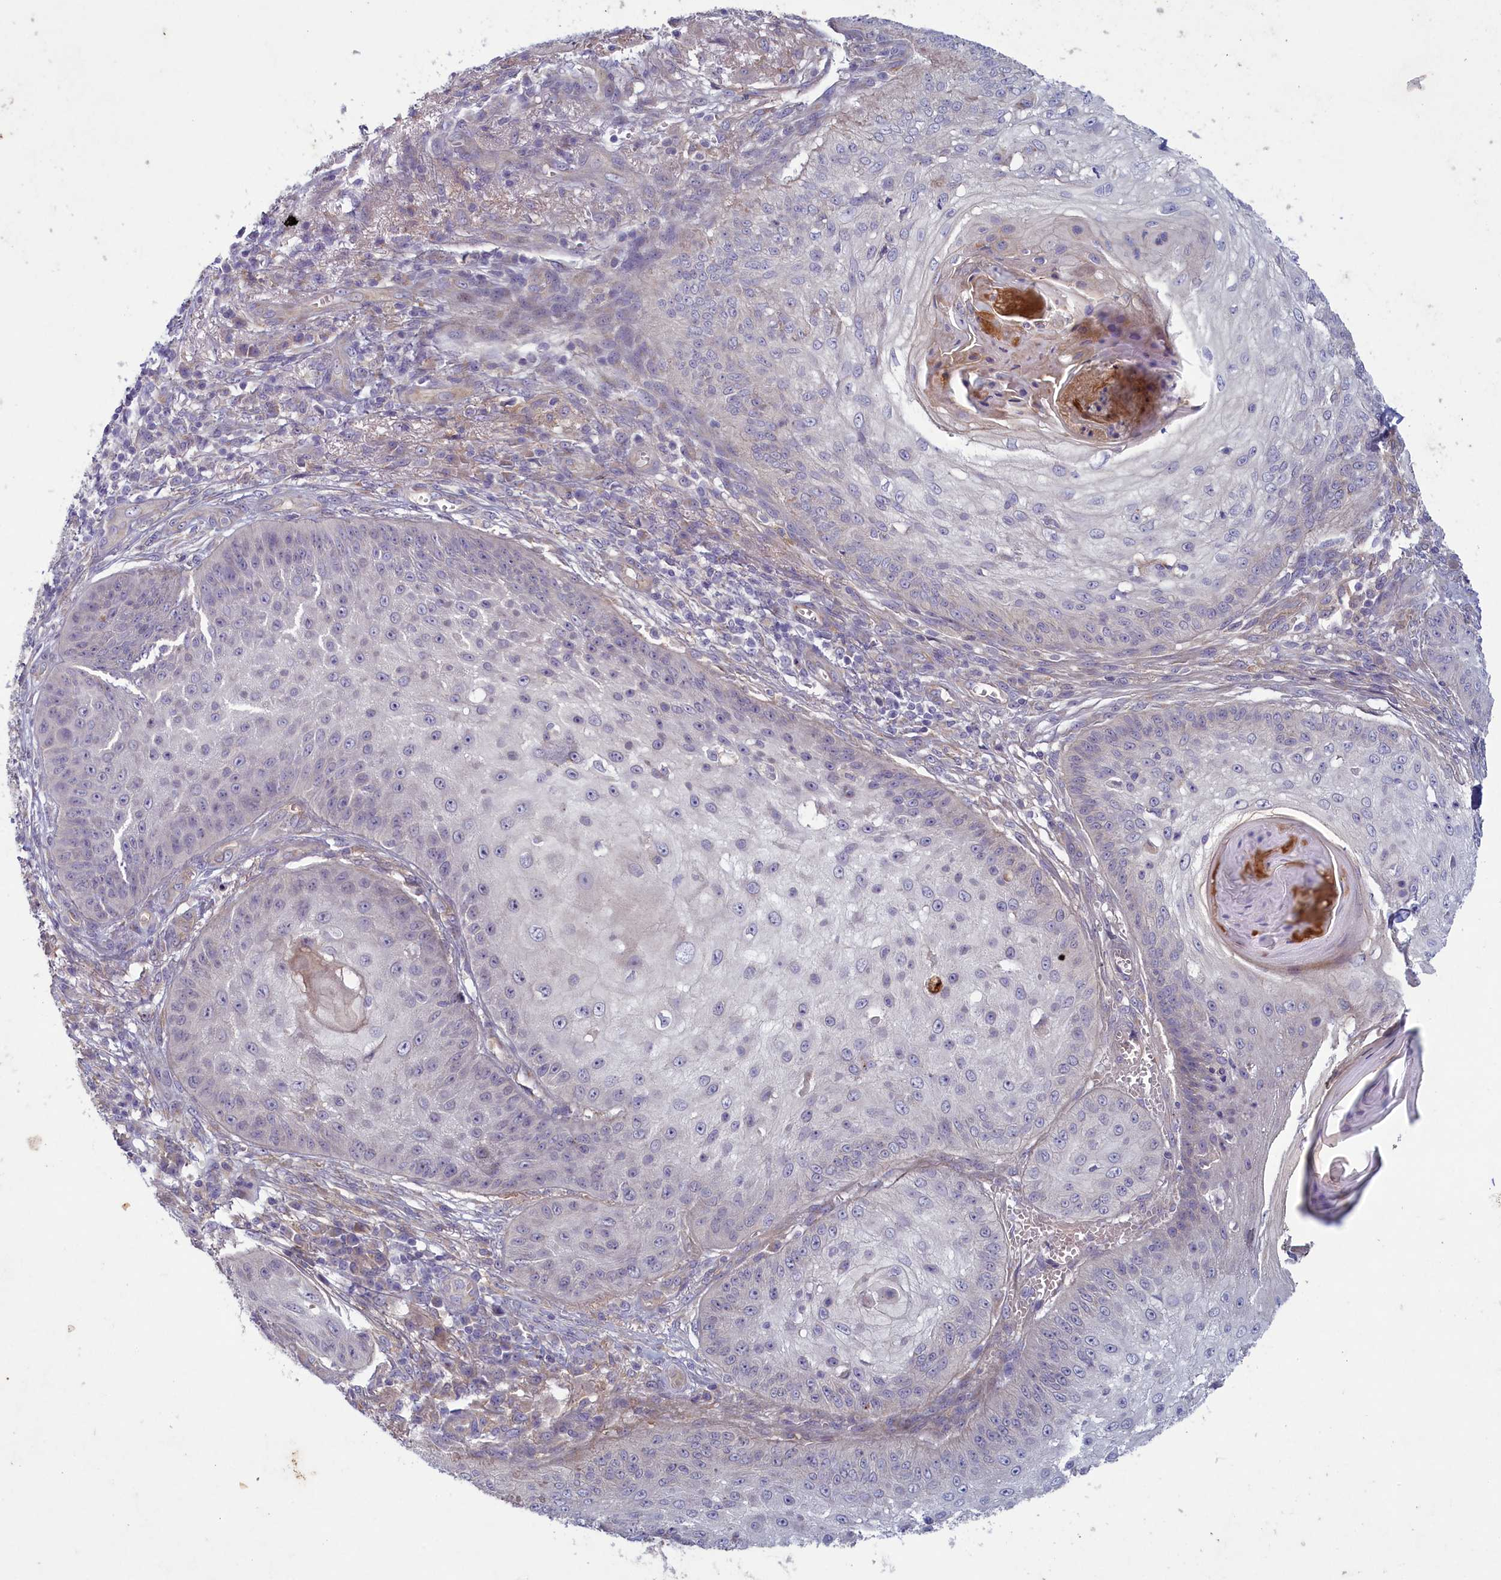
{"staining": {"intensity": "negative", "quantity": "none", "location": "none"}, "tissue": "skin cancer", "cell_type": "Tumor cells", "image_type": "cancer", "snomed": [{"axis": "morphology", "description": "Squamous cell carcinoma, NOS"}, {"axis": "topography", "description": "Skin"}], "caption": "Protein analysis of squamous cell carcinoma (skin) reveals no significant positivity in tumor cells.", "gene": "PLEKHG6", "patient": {"sex": "male", "age": 70}}